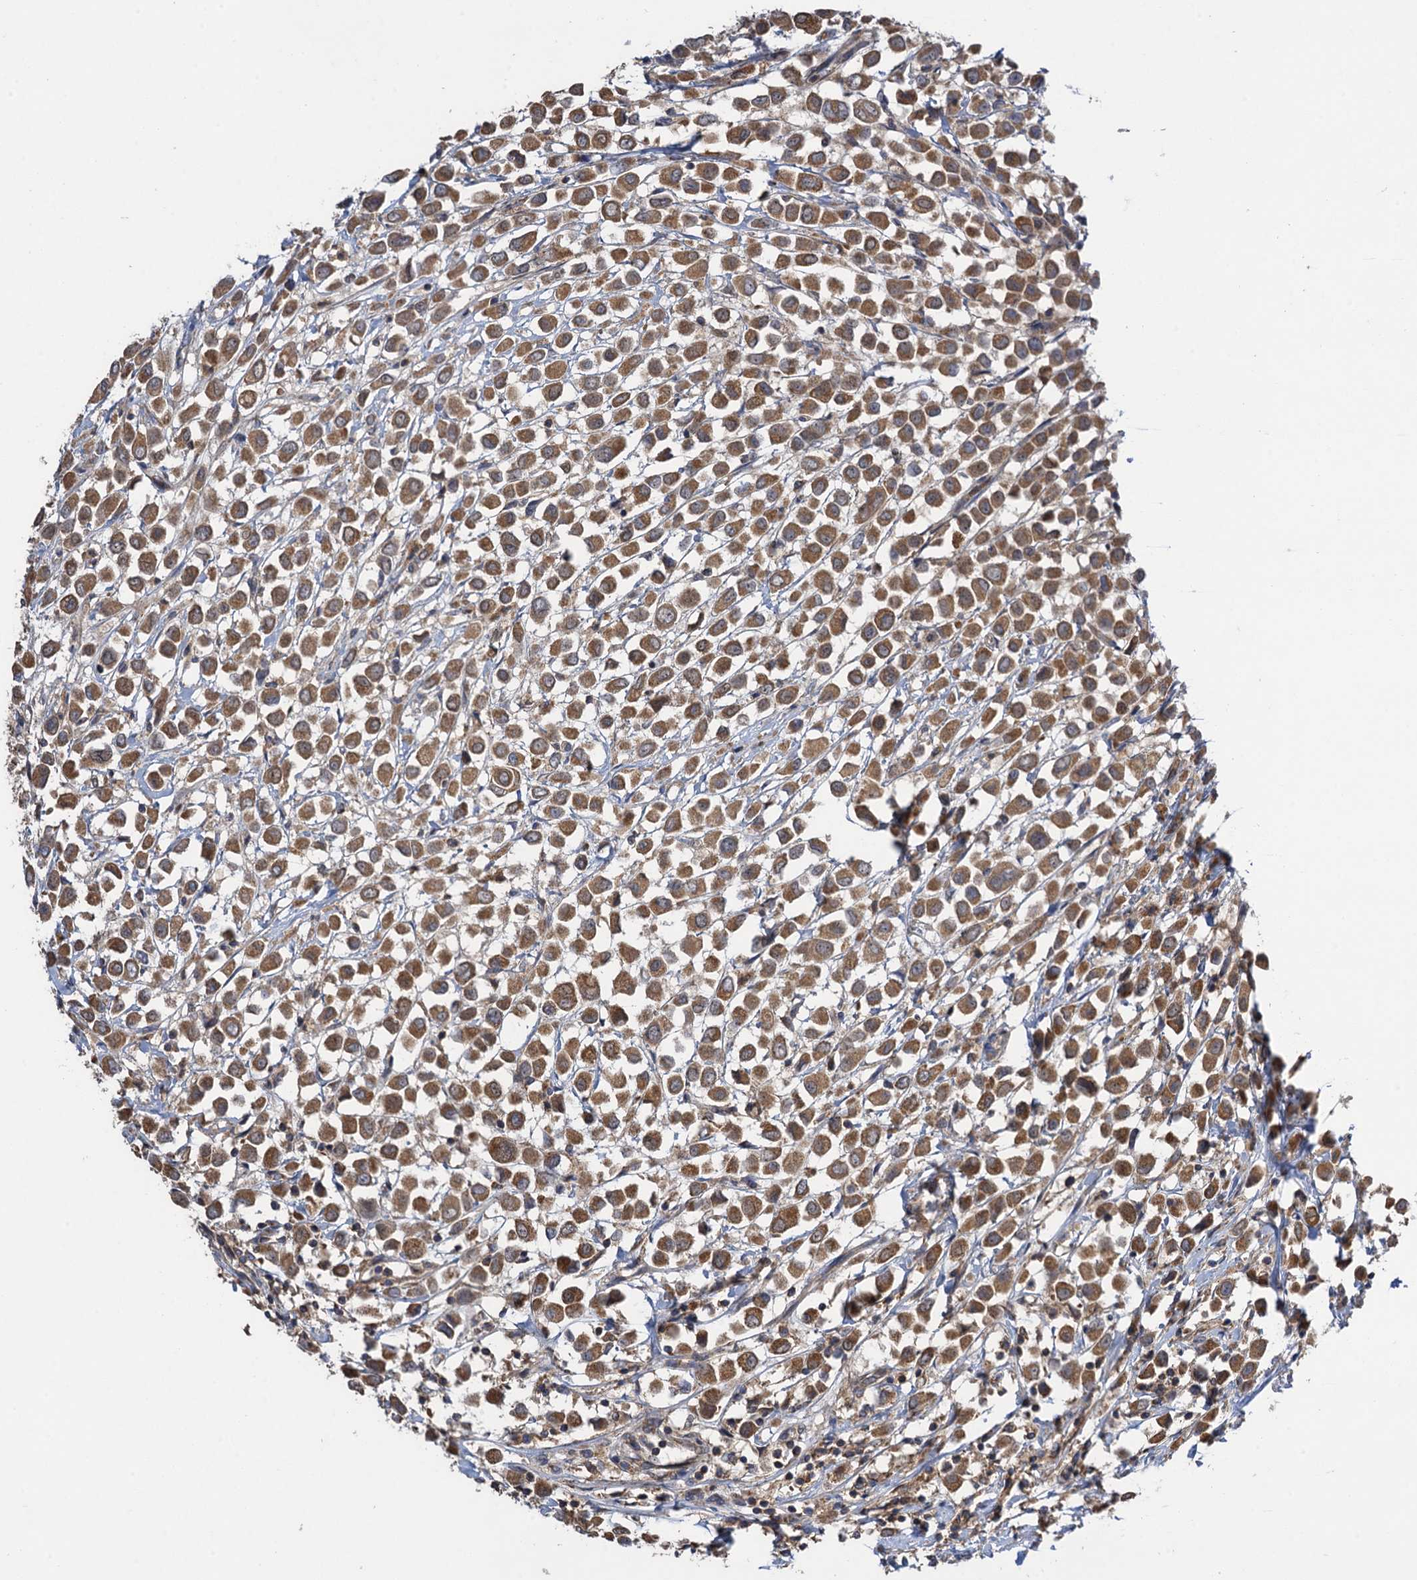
{"staining": {"intensity": "moderate", "quantity": ">75%", "location": "cytoplasmic/membranous"}, "tissue": "breast cancer", "cell_type": "Tumor cells", "image_type": "cancer", "snomed": [{"axis": "morphology", "description": "Duct carcinoma"}, {"axis": "topography", "description": "Breast"}], "caption": "IHC (DAB) staining of breast cancer (intraductal carcinoma) demonstrates moderate cytoplasmic/membranous protein positivity in about >75% of tumor cells. The staining was performed using DAB (3,3'-diaminobenzidine), with brown indicating positive protein expression. Nuclei are stained blue with hematoxylin.", "gene": "WDR88", "patient": {"sex": "female", "age": 61}}